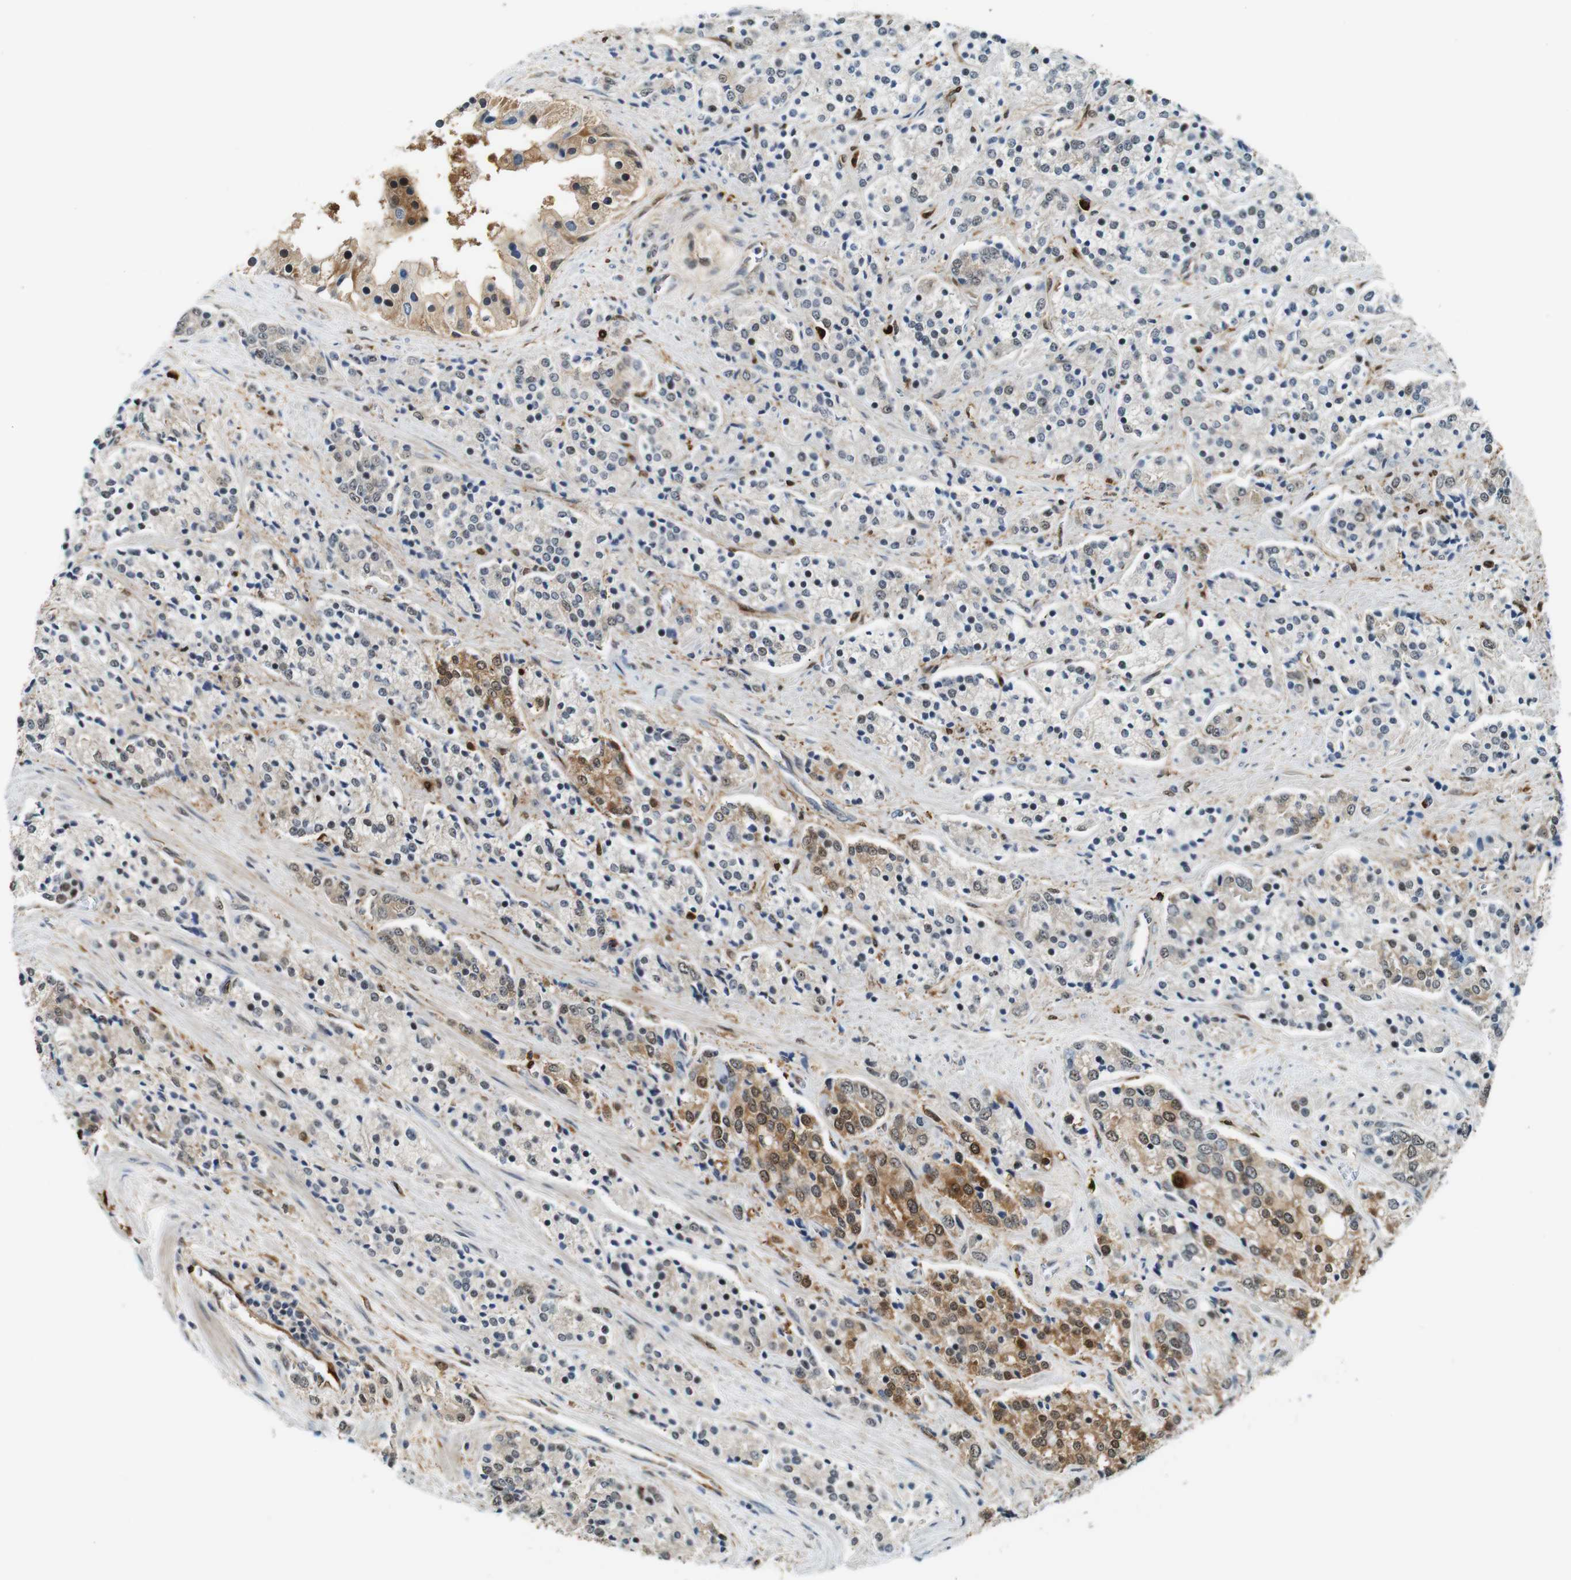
{"staining": {"intensity": "moderate", "quantity": "25%-75%", "location": "cytoplasmic/membranous,nuclear"}, "tissue": "prostate cancer", "cell_type": "Tumor cells", "image_type": "cancer", "snomed": [{"axis": "morphology", "description": "Adenocarcinoma, High grade"}, {"axis": "topography", "description": "Prostate"}], "caption": "A medium amount of moderate cytoplasmic/membranous and nuclear positivity is appreciated in approximately 25%-75% of tumor cells in prostate cancer (high-grade adenocarcinoma) tissue. The staining was performed using DAB, with brown indicating positive protein expression. Nuclei are stained blue with hematoxylin.", "gene": "LXN", "patient": {"sex": "male", "age": 71}}